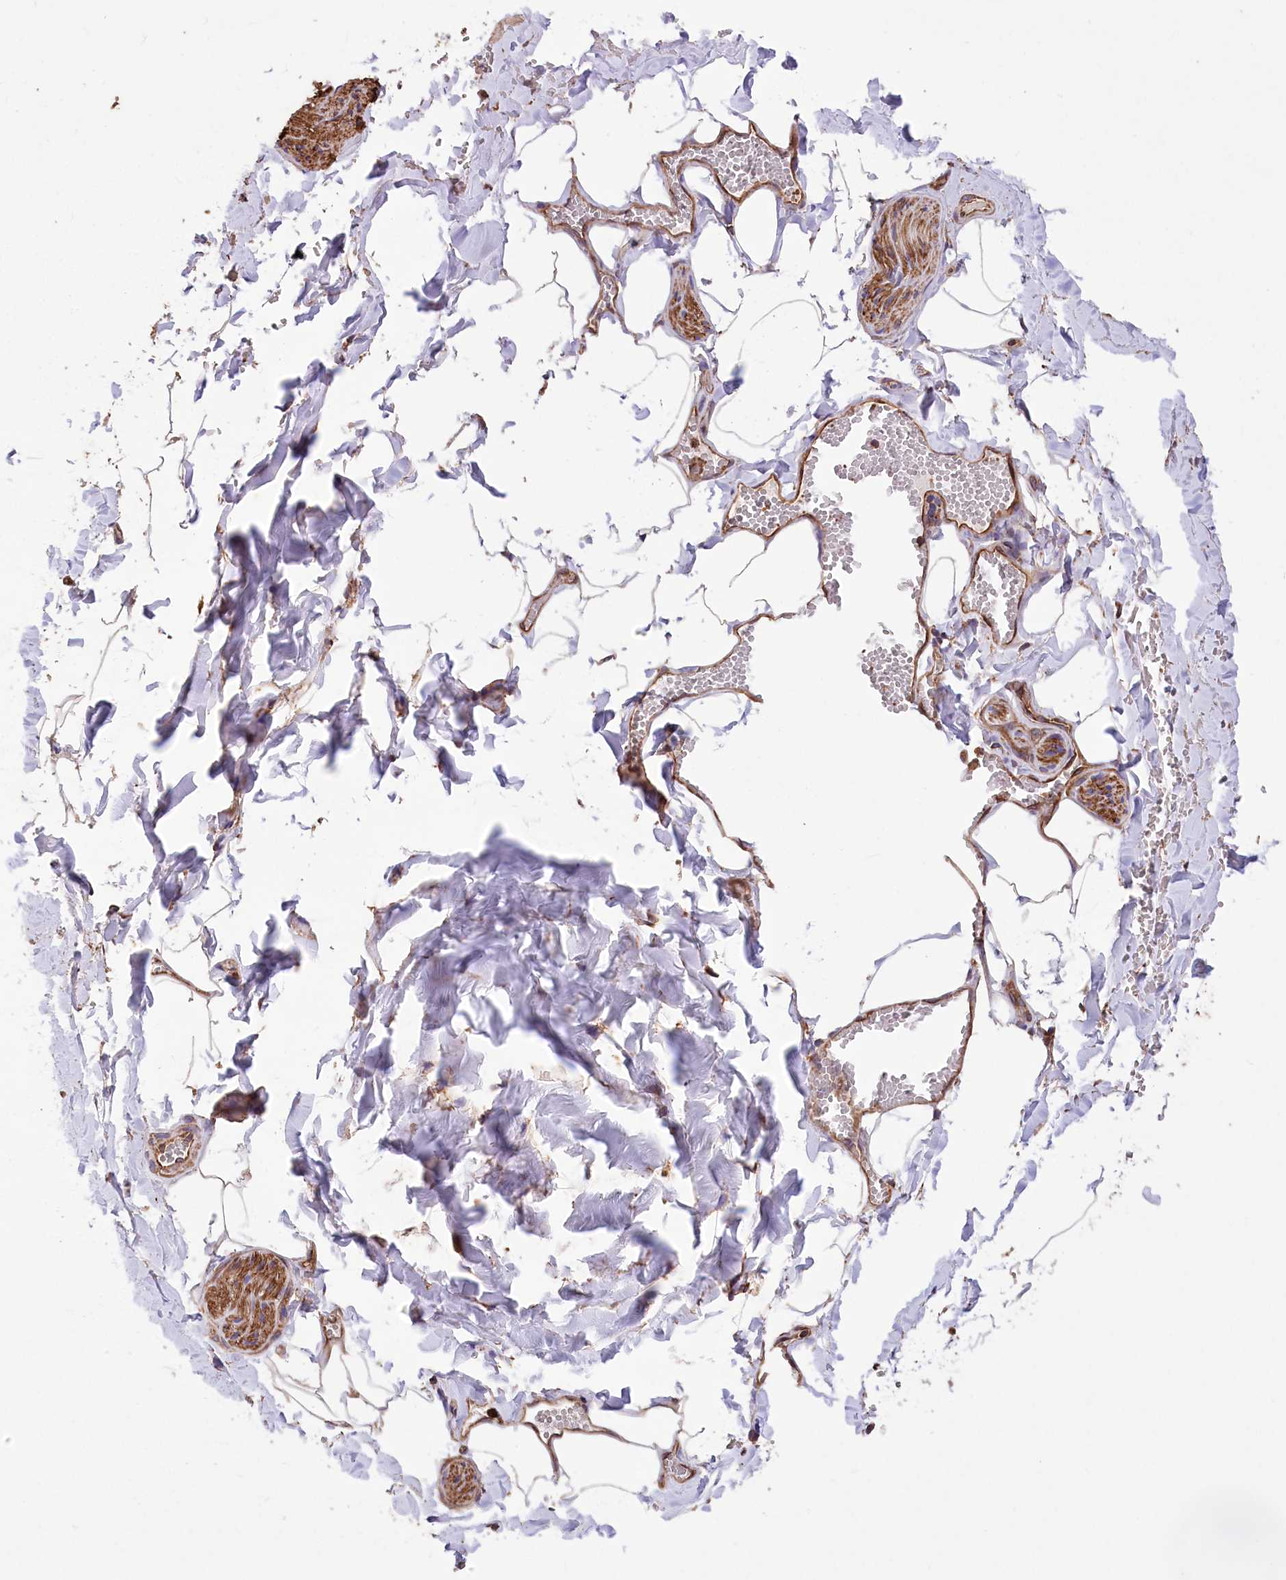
{"staining": {"intensity": "moderate", "quantity": ">75%", "location": "cytoplasmic/membranous"}, "tissue": "adipose tissue", "cell_type": "Adipocytes", "image_type": "normal", "snomed": [{"axis": "morphology", "description": "Normal tissue, NOS"}, {"axis": "topography", "description": "Gallbladder"}, {"axis": "topography", "description": "Peripheral nerve tissue"}], "caption": "Benign adipose tissue demonstrates moderate cytoplasmic/membranous staining in approximately >75% of adipocytes (DAB = brown stain, brightfield microscopy at high magnification)..", "gene": "DPP3", "patient": {"sex": "male", "age": 38}}